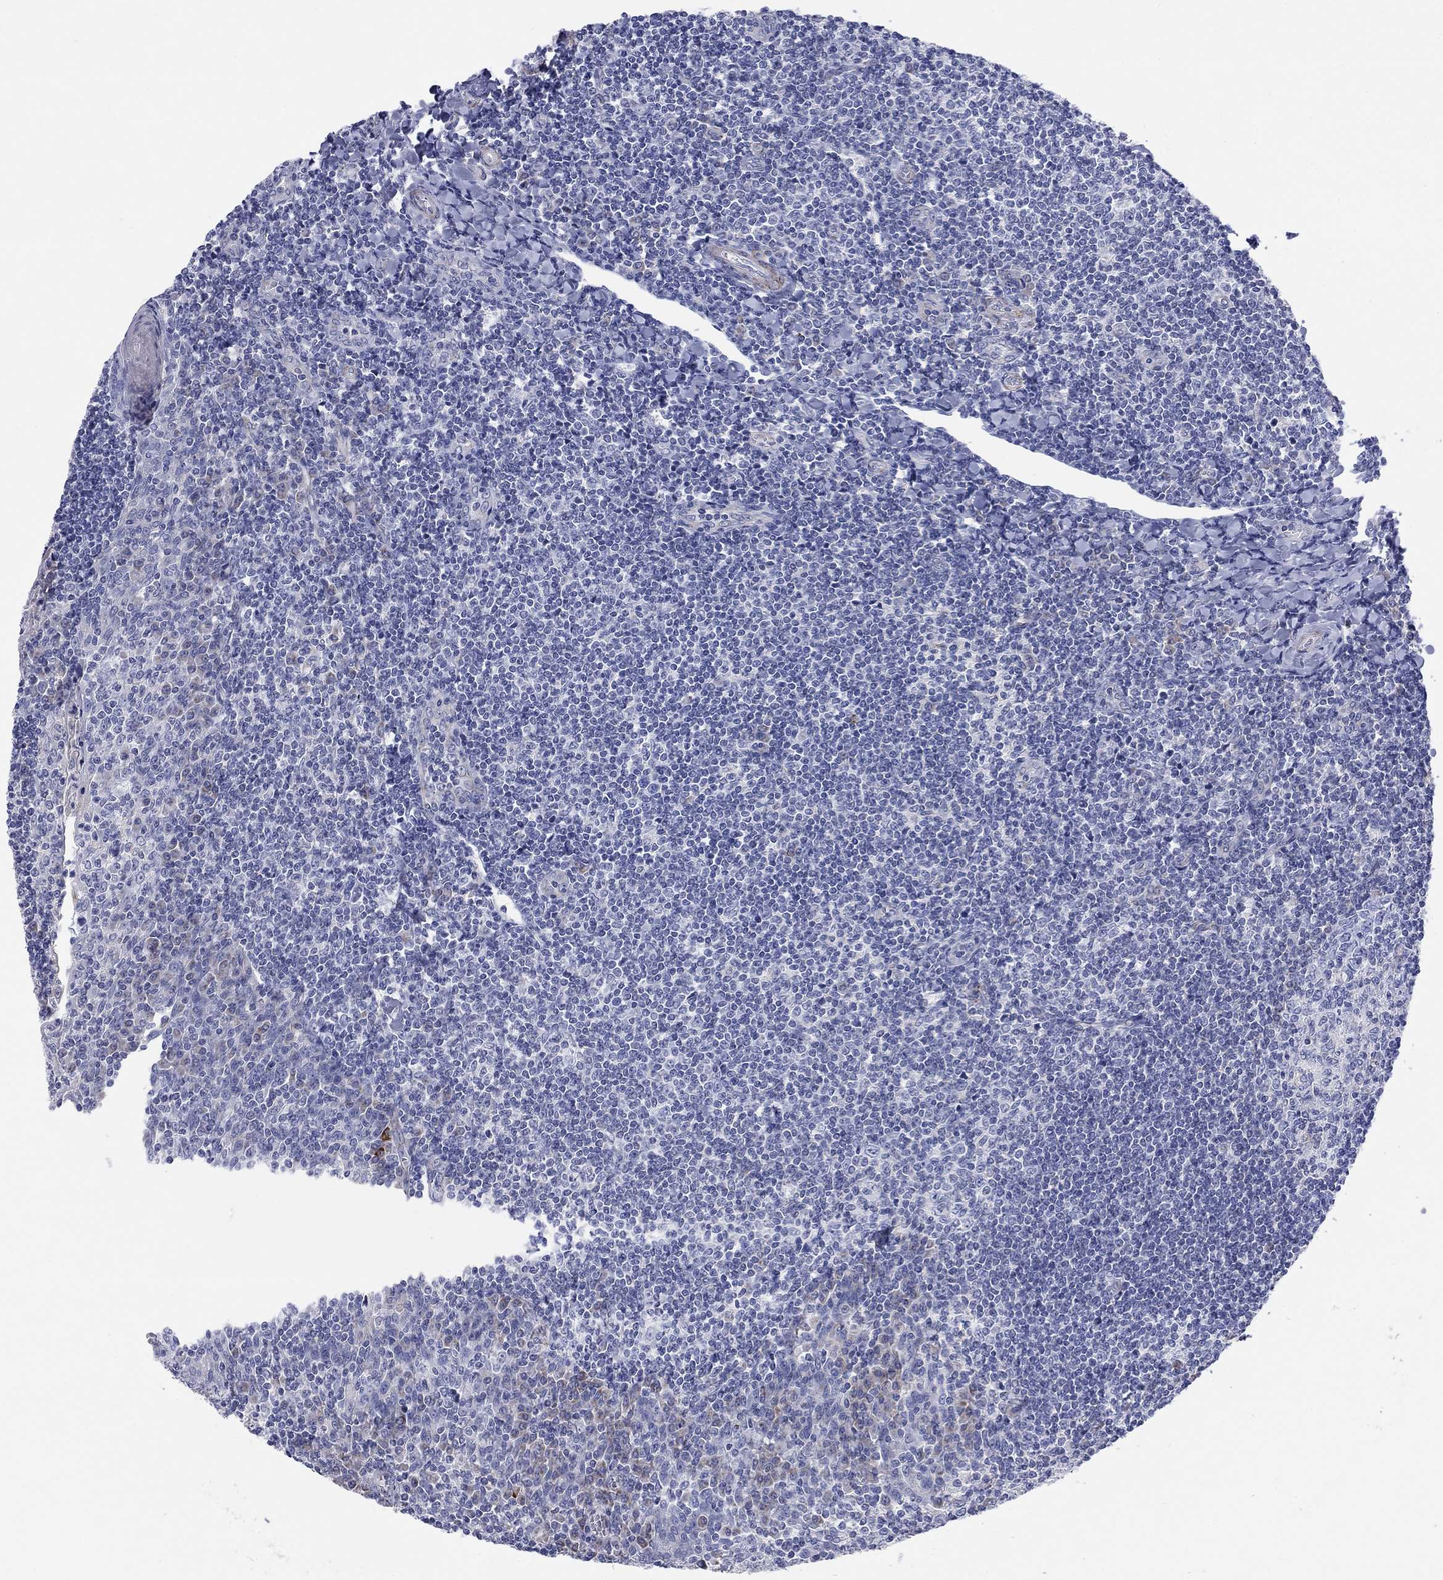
{"staining": {"intensity": "negative", "quantity": "none", "location": "none"}, "tissue": "tonsil", "cell_type": "Germinal center cells", "image_type": "normal", "snomed": [{"axis": "morphology", "description": "Normal tissue, NOS"}, {"axis": "topography", "description": "Tonsil"}], "caption": "Protein analysis of normal tonsil demonstrates no significant positivity in germinal center cells. (DAB (3,3'-diaminobenzidine) immunohistochemistry (IHC) visualized using brightfield microscopy, high magnification).", "gene": "MGST3", "patient": {"sex": "female", "age": 12}}